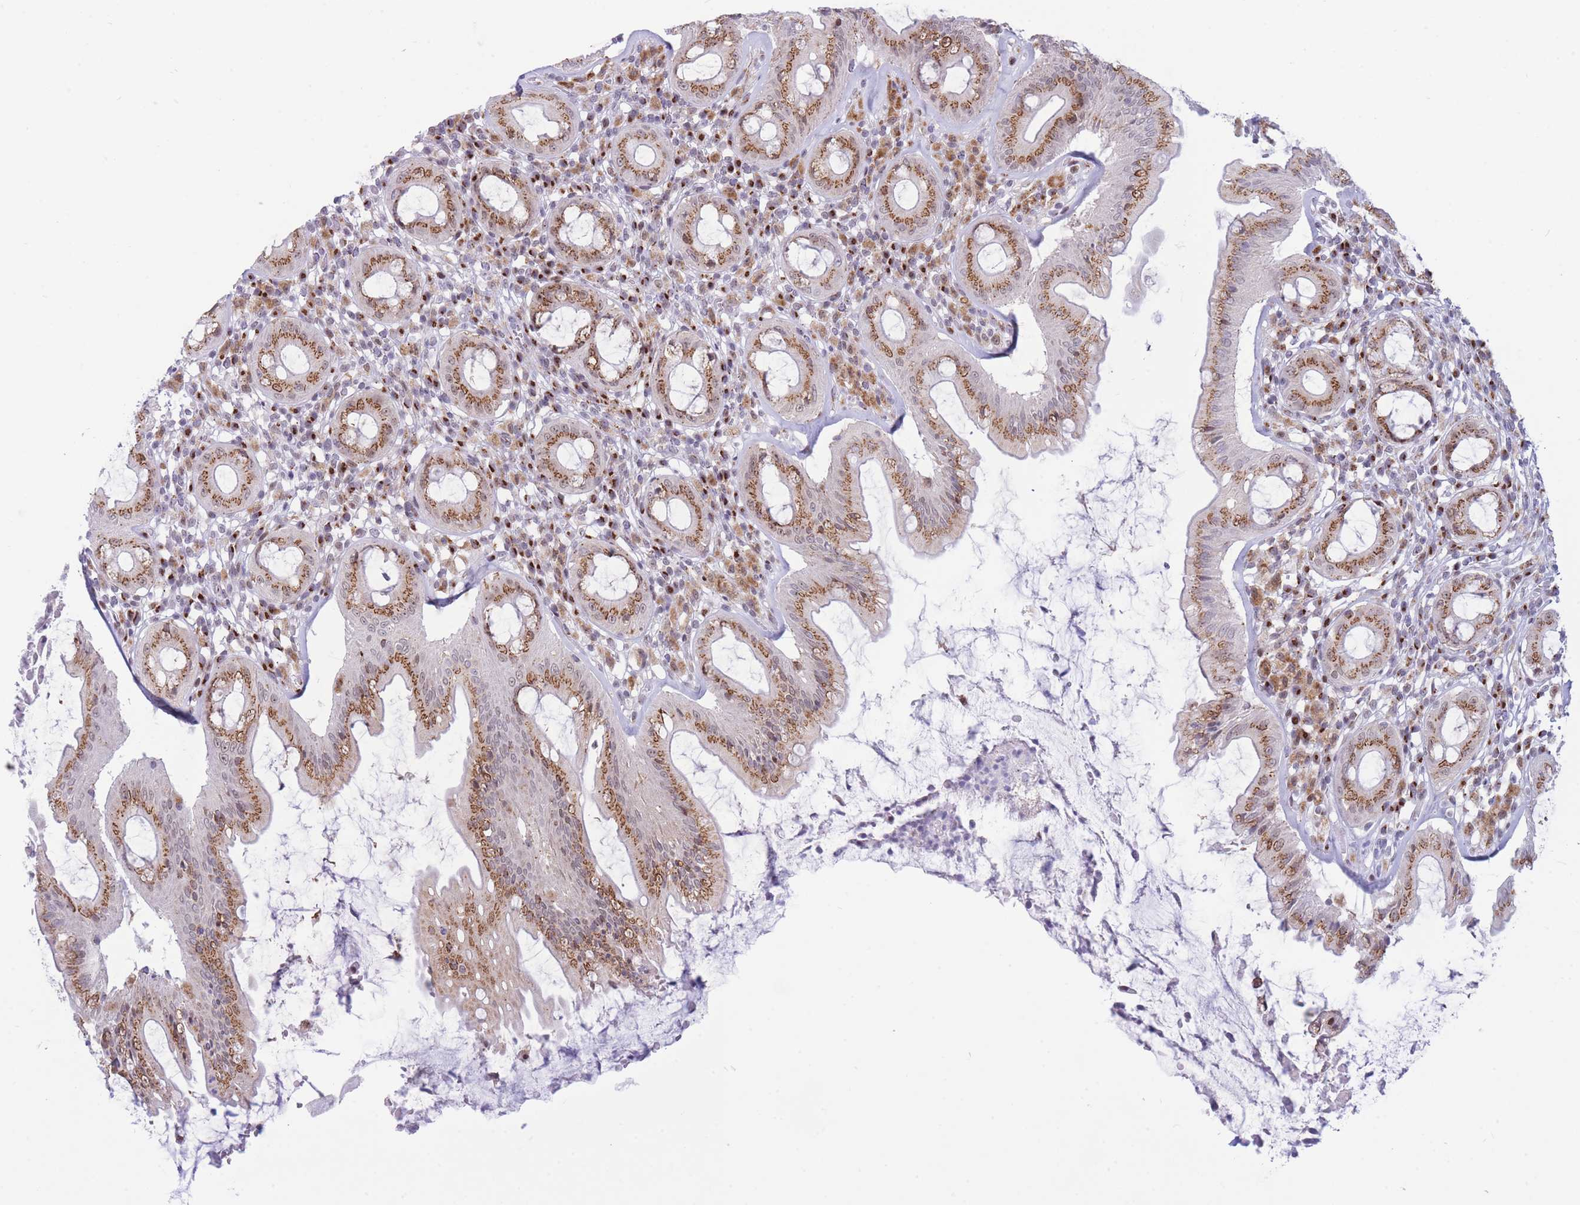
{"staining": {"intensity": "moderate", "quantity": ">75%", "location": "cytoplasmic/membranous,nuclear"}, "tissue": "rectum", "cell_type": "Glandular cells", "image_type": "normal", "snomed": [{"axis": "morphology", "description": "Normal tissue, NOS"}, {"axis": "topography", "description": "Rectum"}], "caption": "Glandular cells show moderate cytoplasmic/membranous,nuclear positivity in about >75% of cells in unremarkable rectum.", "gene": "INO80C", "patient": {"sex": "female", "age": 57}}